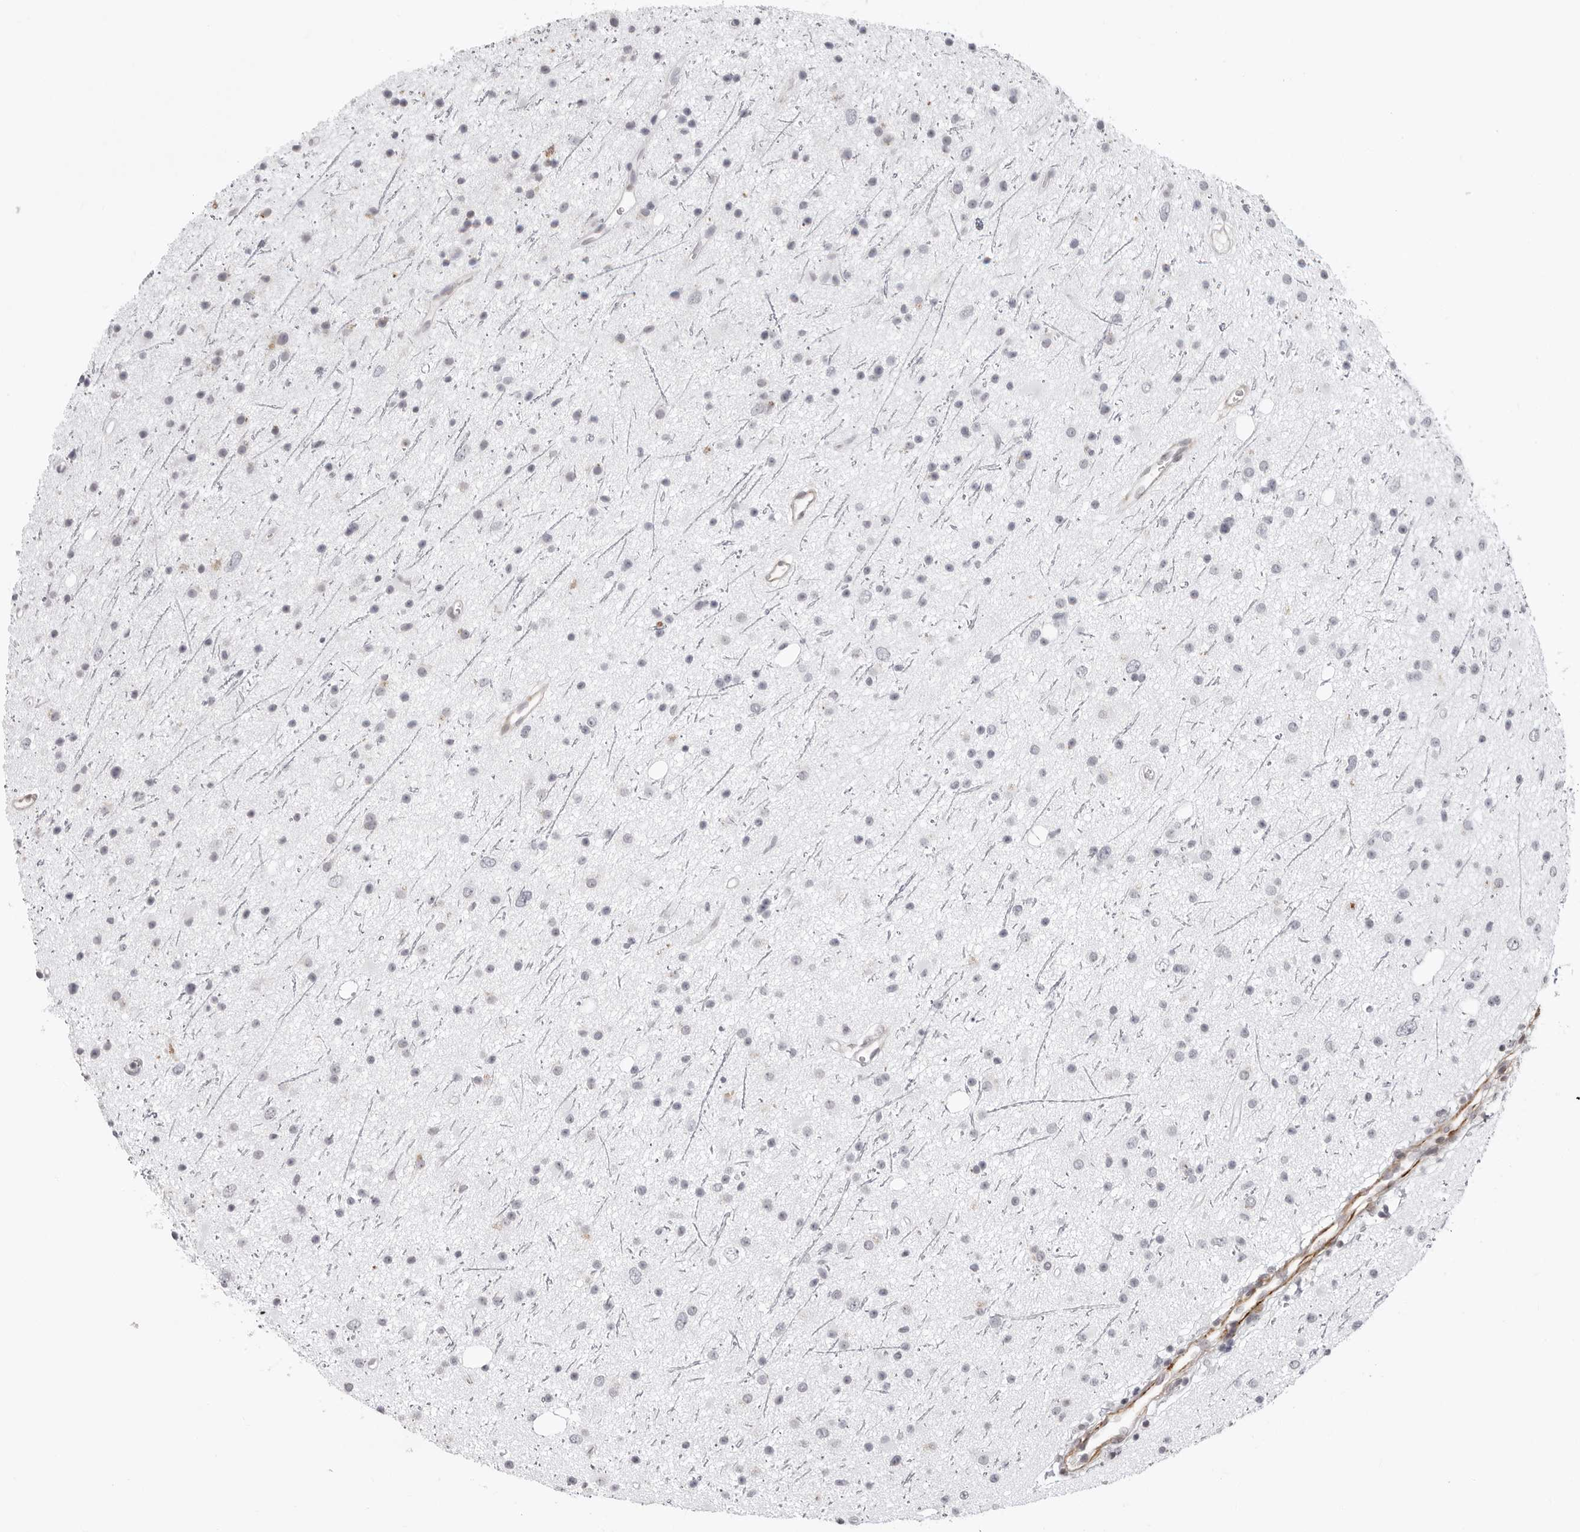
{"staining": {"intensity": "negative", "quantity": "none", "location": "none"}, "tissue": "glioma", "cell_type": "Tumor cells", "image_type": "cancer", "snomed": [{"axis": "morphology", "description": "Glioma, malignant, Low grade"}, {"axis": "topography", "description": "Cerebral cortex"}], "caption": "High power microscopy histopathology image of an immunohistochemistry photomicrograph of glioma, revealing no significant expression in tumor cells.", "gene": "UNK", "patient": {"sex": "female", "age": 39}}